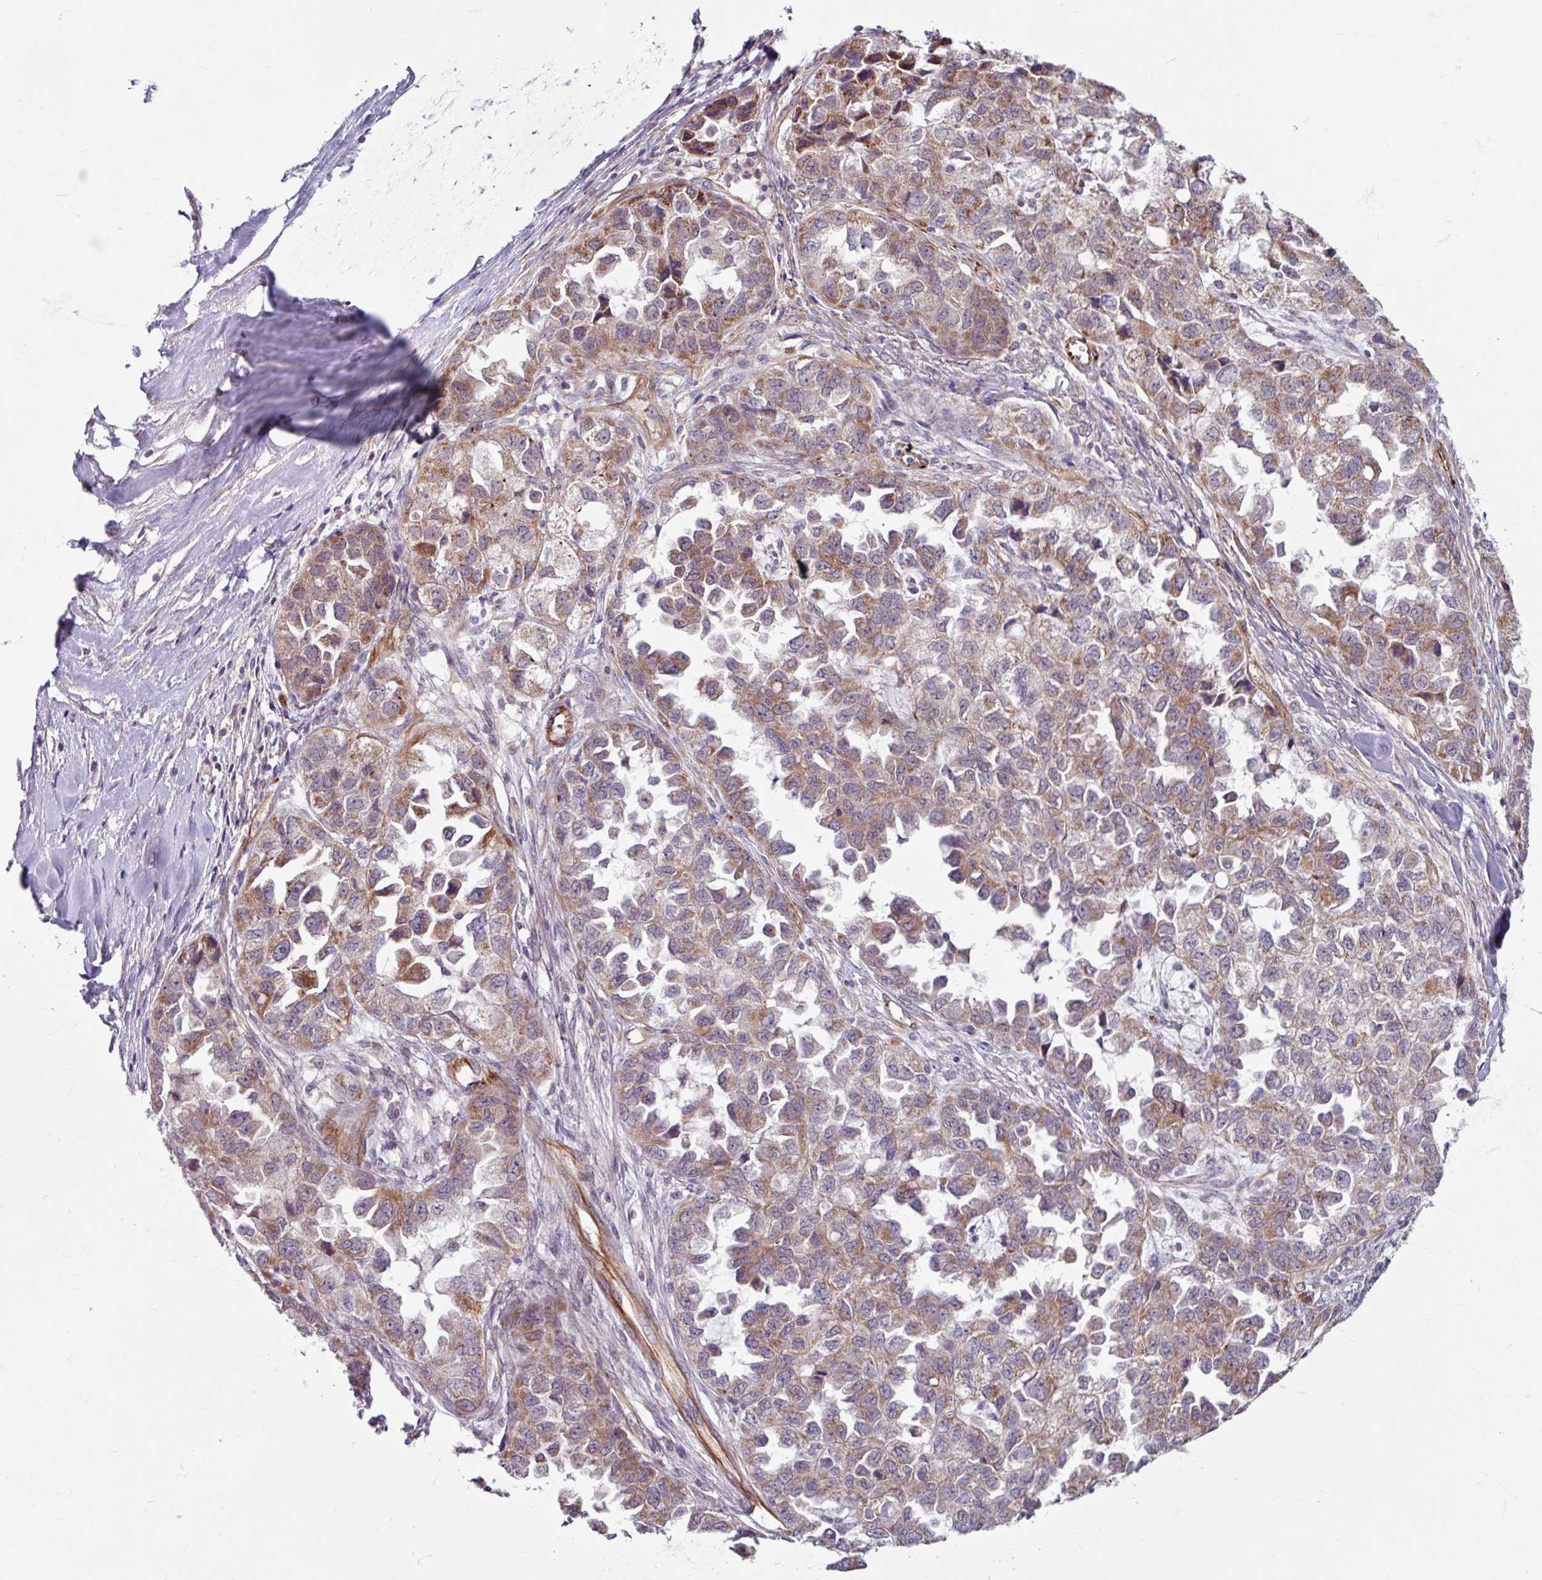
{"staining": {"intensity": "moderate", "quantity": "25%-75%", "location": "cytoplasmic/membranous"}, "tissue": "ovarian cancer", "cell_type": "Tumor cells", "image_type": "cancer", "snomed": [{"axis": "morphology", "description": "Cystadenocarcinoma, serous, NOS"}, {"axis": "topography", "description": "Ovary"}], "caption": "Tumor cells show medium levels of moderate cytoplasmic/membranous positivity in about 25%-75% of cells in ovarian cancer (serous cystadenocarcinoma). (DAB IHC, brown staining for protein, blue staining for nuclei).", "gene": "DAAM2", "patient": {"sex": "female", "age": 84}}